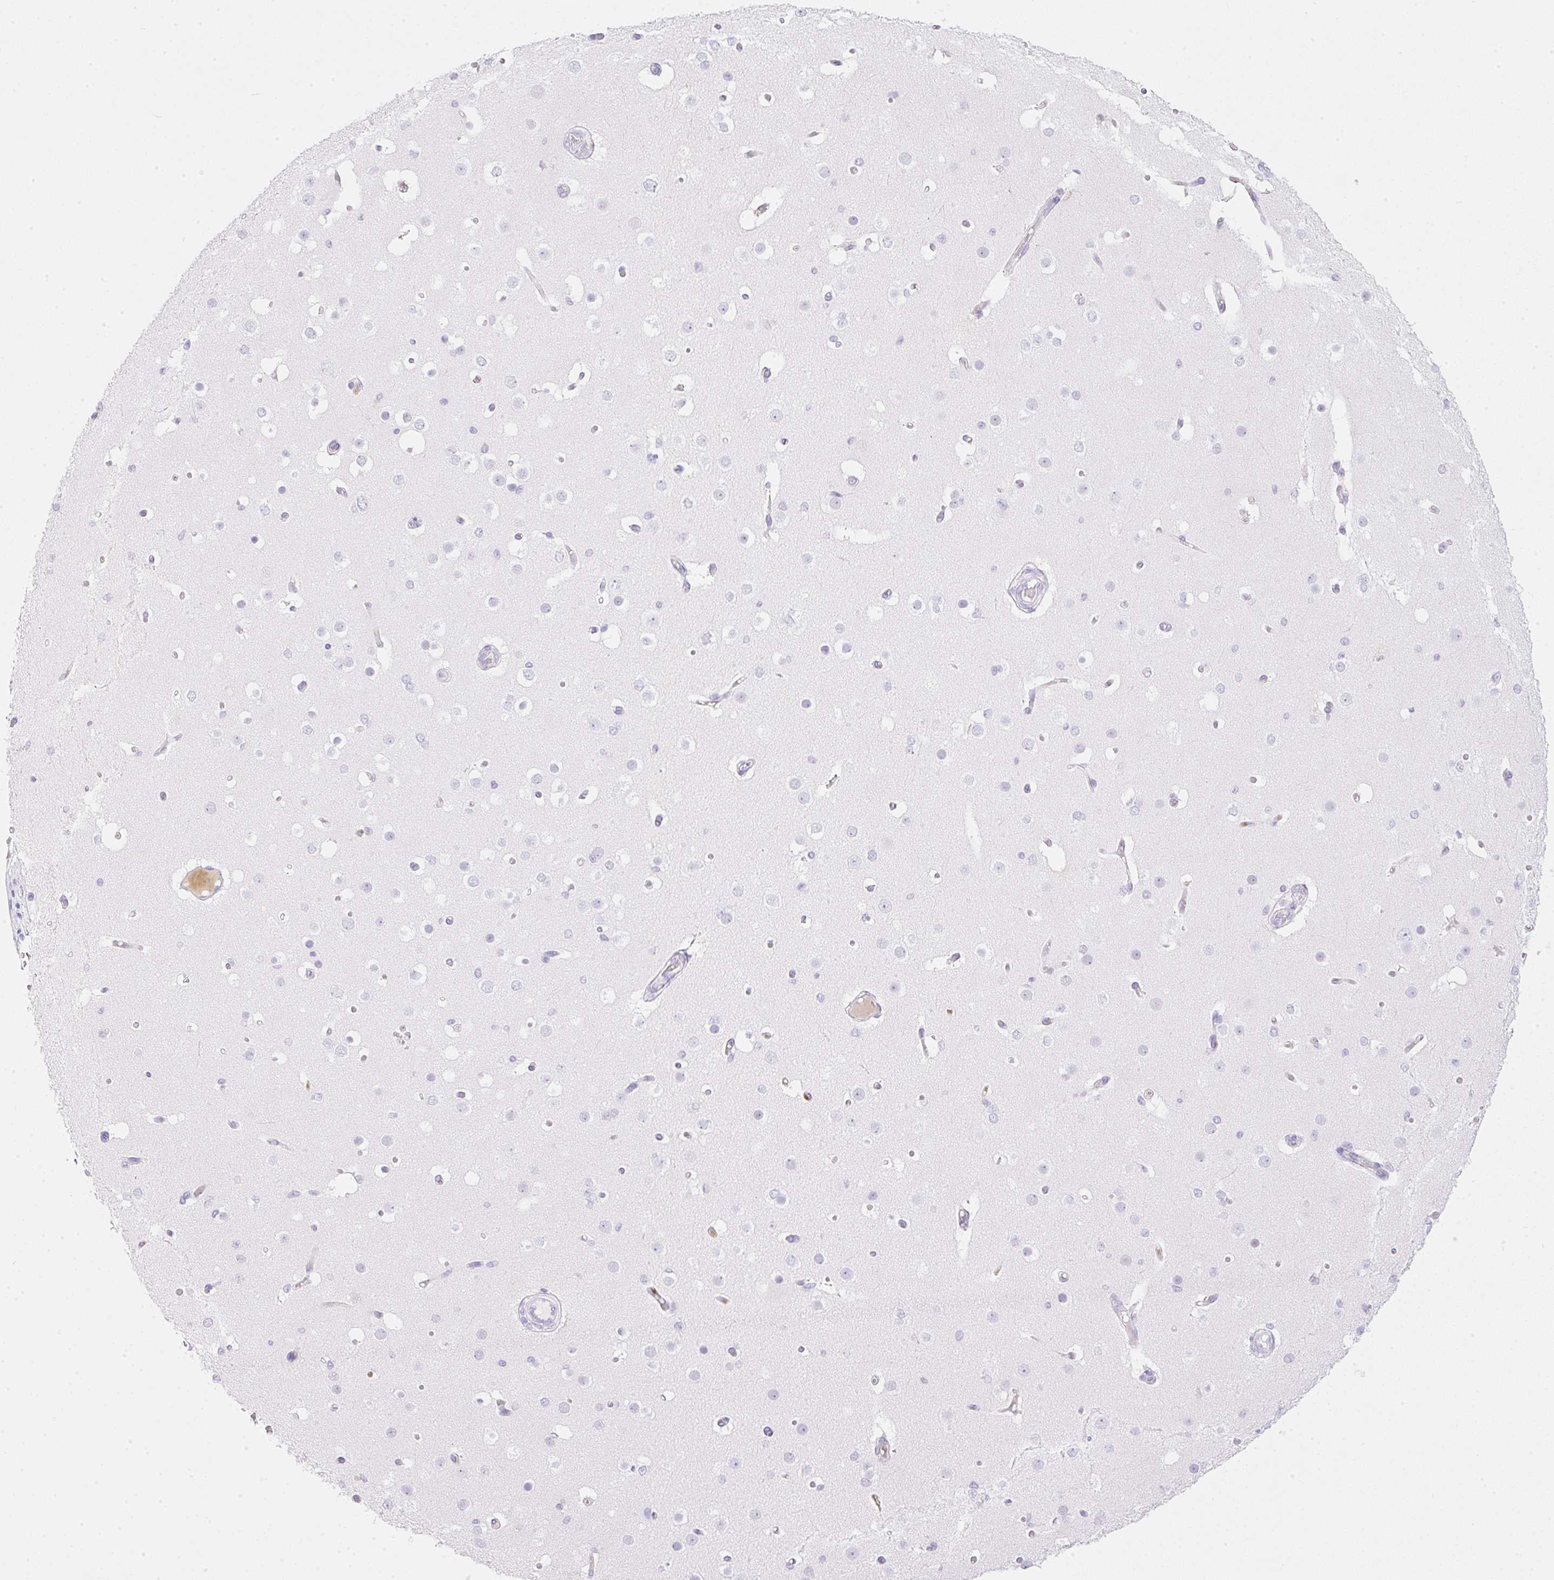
{"staining": {"intensity": "negative", "quantity": "none", "location": "none"}, "tissue": "cerebral cortex", "cell_type": "Endothelial cells", "image_type": "normal", "snomed": [{"axis": "morphology", "description": "Normal tissue, NOS"}, {"axis": "morphology", "description": "Inflammation, NOS"}, {"axis": "topography", "description": "Cerebral cortex"}], "caption": "Immunohistochemistry (IHC) of normal human cerebral cortex shows no staining in endothelial cells.", "gene": "CDX1", "patient": {"sex": "male", "age": 6}}